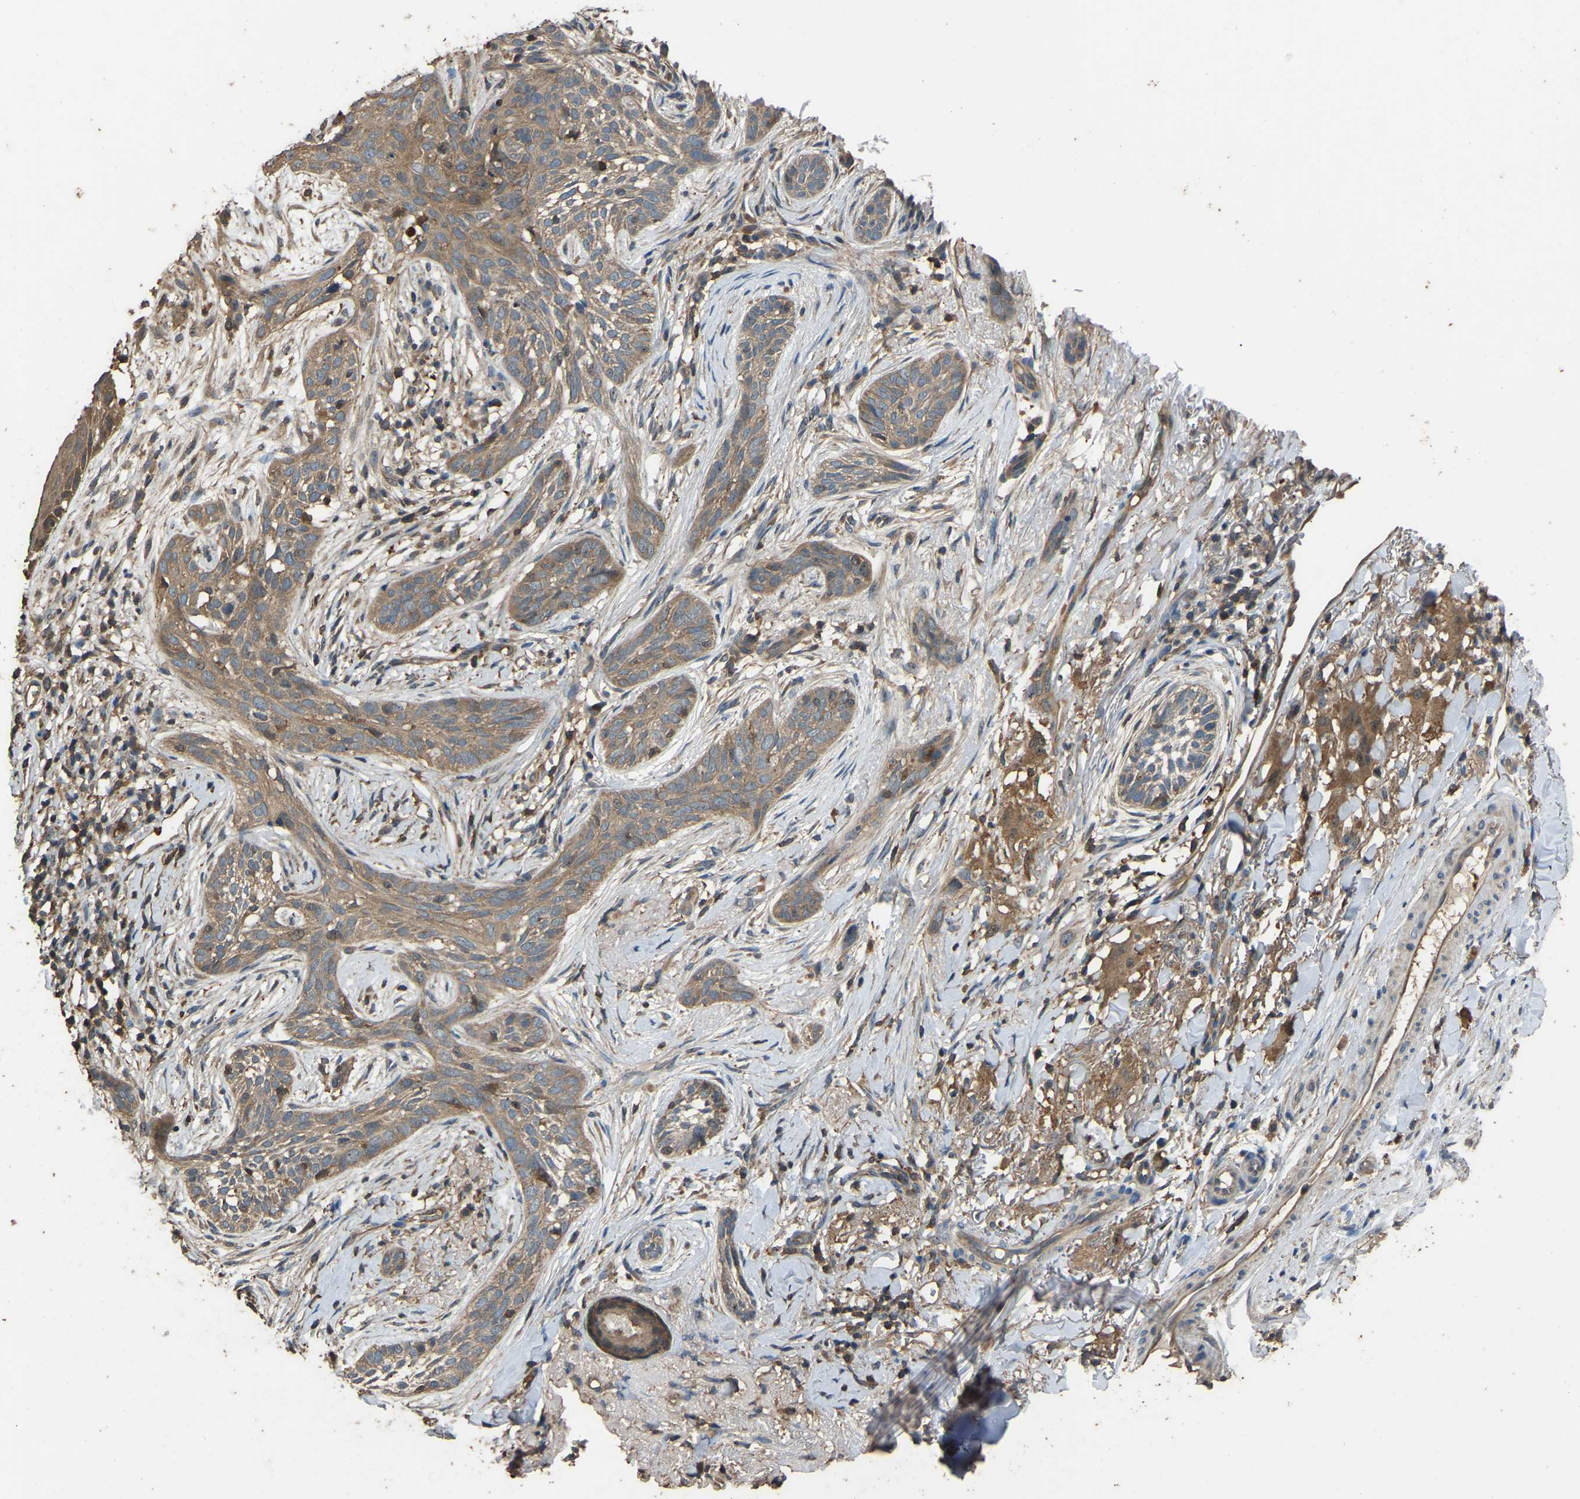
{"staining": {"intensity": "moderate", "quantity": ">75%", "location": "cytoplasmic/membranous"}, "tissue": "skin cancer", "cell_type": "Tumor cells", "image_type": "cancer", "snomed": [{"axis": "morphology", "description": "Basal cell carcinoma"}, {"axis": "topography", "description": "Skin"}], "caption": "An immunohistochemistry image of neoplastic tissue is shown. Protein staining in brown labels moderate cytoplasmic/membranous positivity in skin cancer (basal cell carcinoma) within tumor cells. (DAB IHC with brightfield microscopy, high magnification).", "gene": "FHIT", "patient": {"sex": "female", "age": 88}}